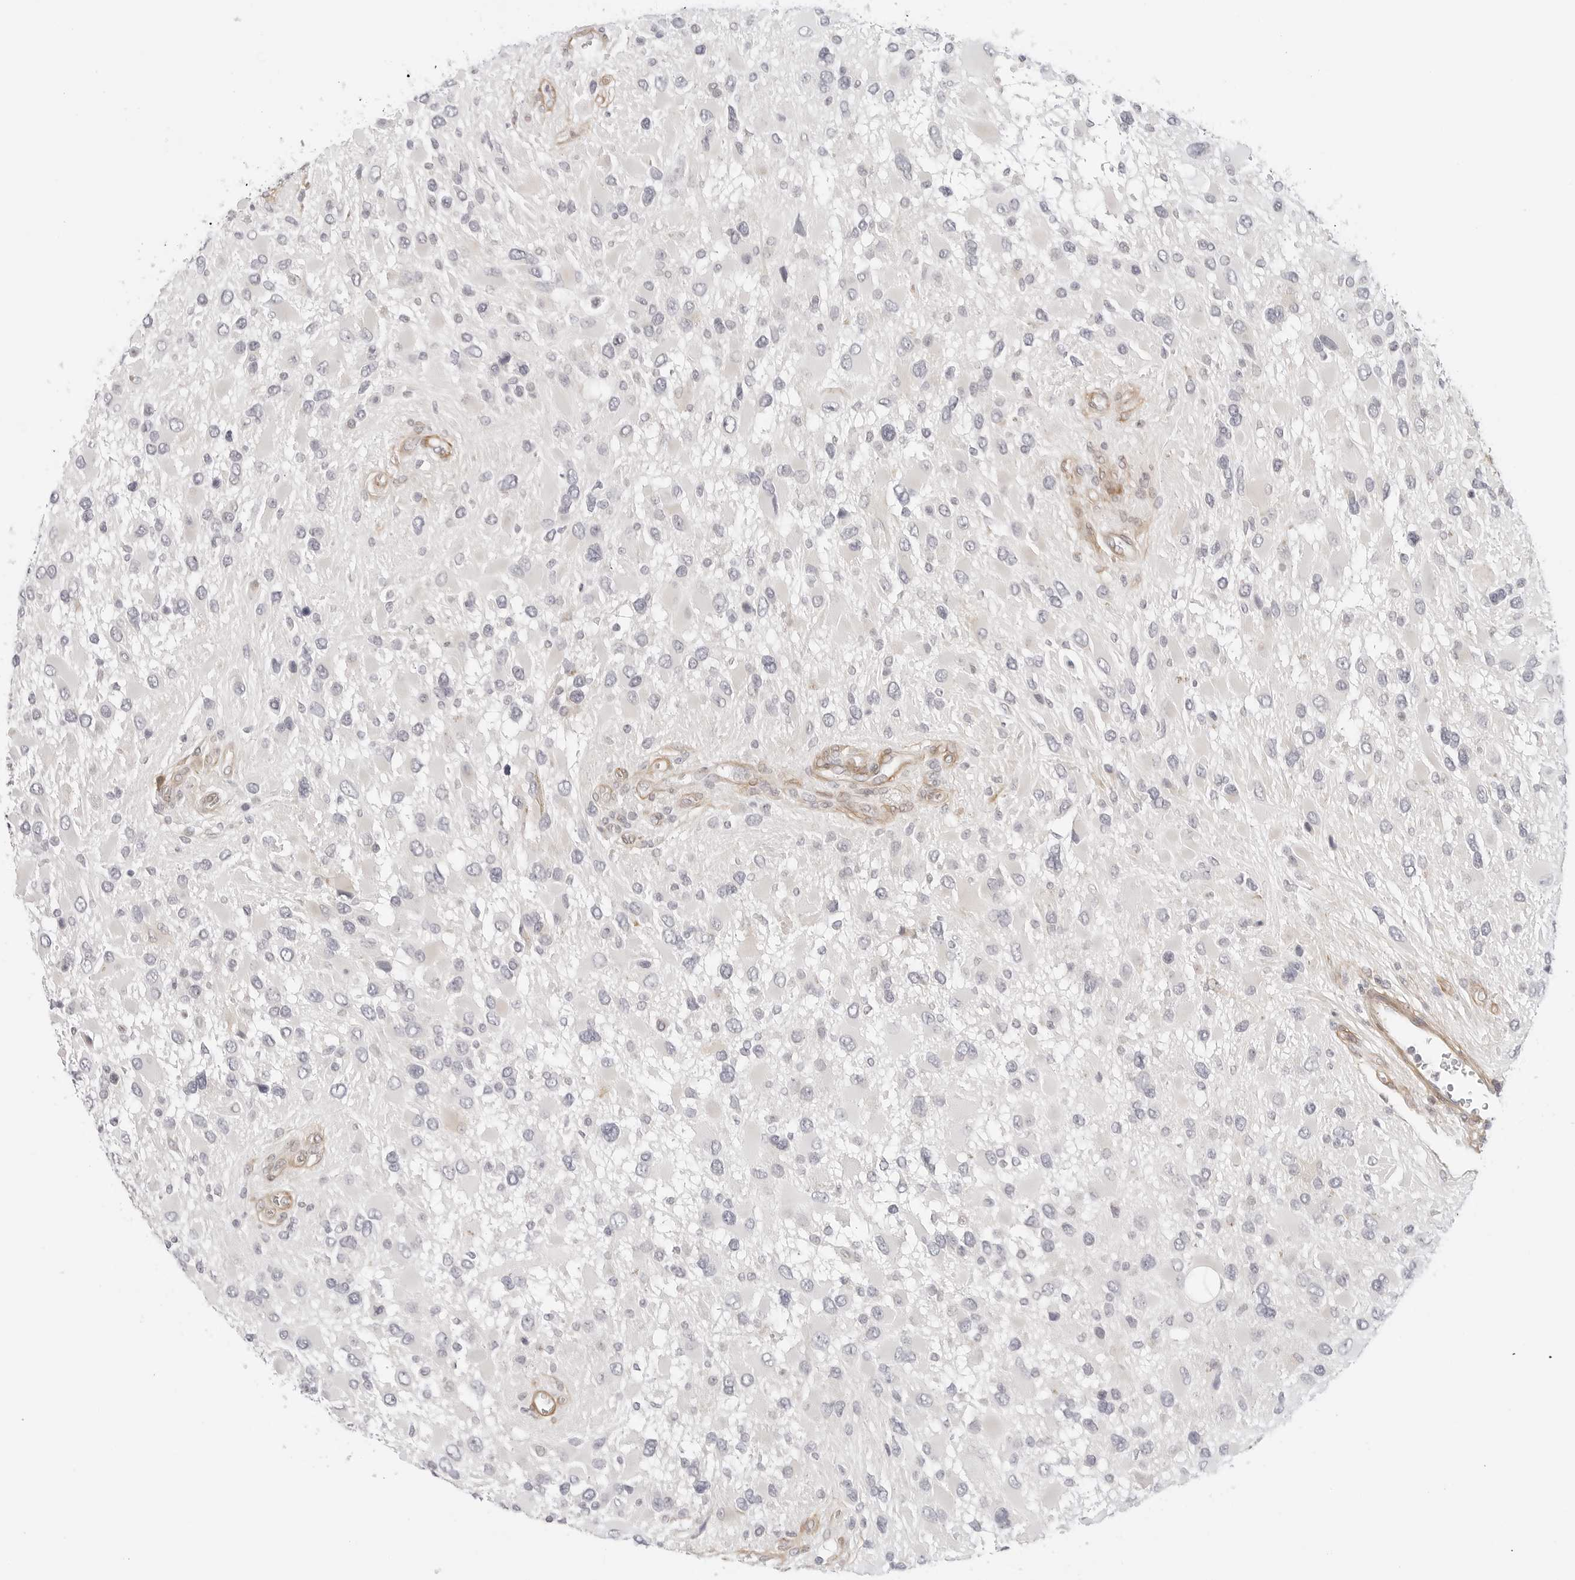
{"staining": {"intensity": "negative", "quantity": "none", "location": "none"}, "tissue": "glioma", "cell_type": "Tumor cells", "image_type": "cancer", "snomed": [{"axis": "morphology", "description": "Glioma, malignant, High grade"}, {"axis": "topography", "description": "Brain"}], "caption": "Tumor cells are negative for protein expression in human high-grade glioma (malignant).", "gene": "TCP1", "patient": {"sex": "male", "age": 53}}